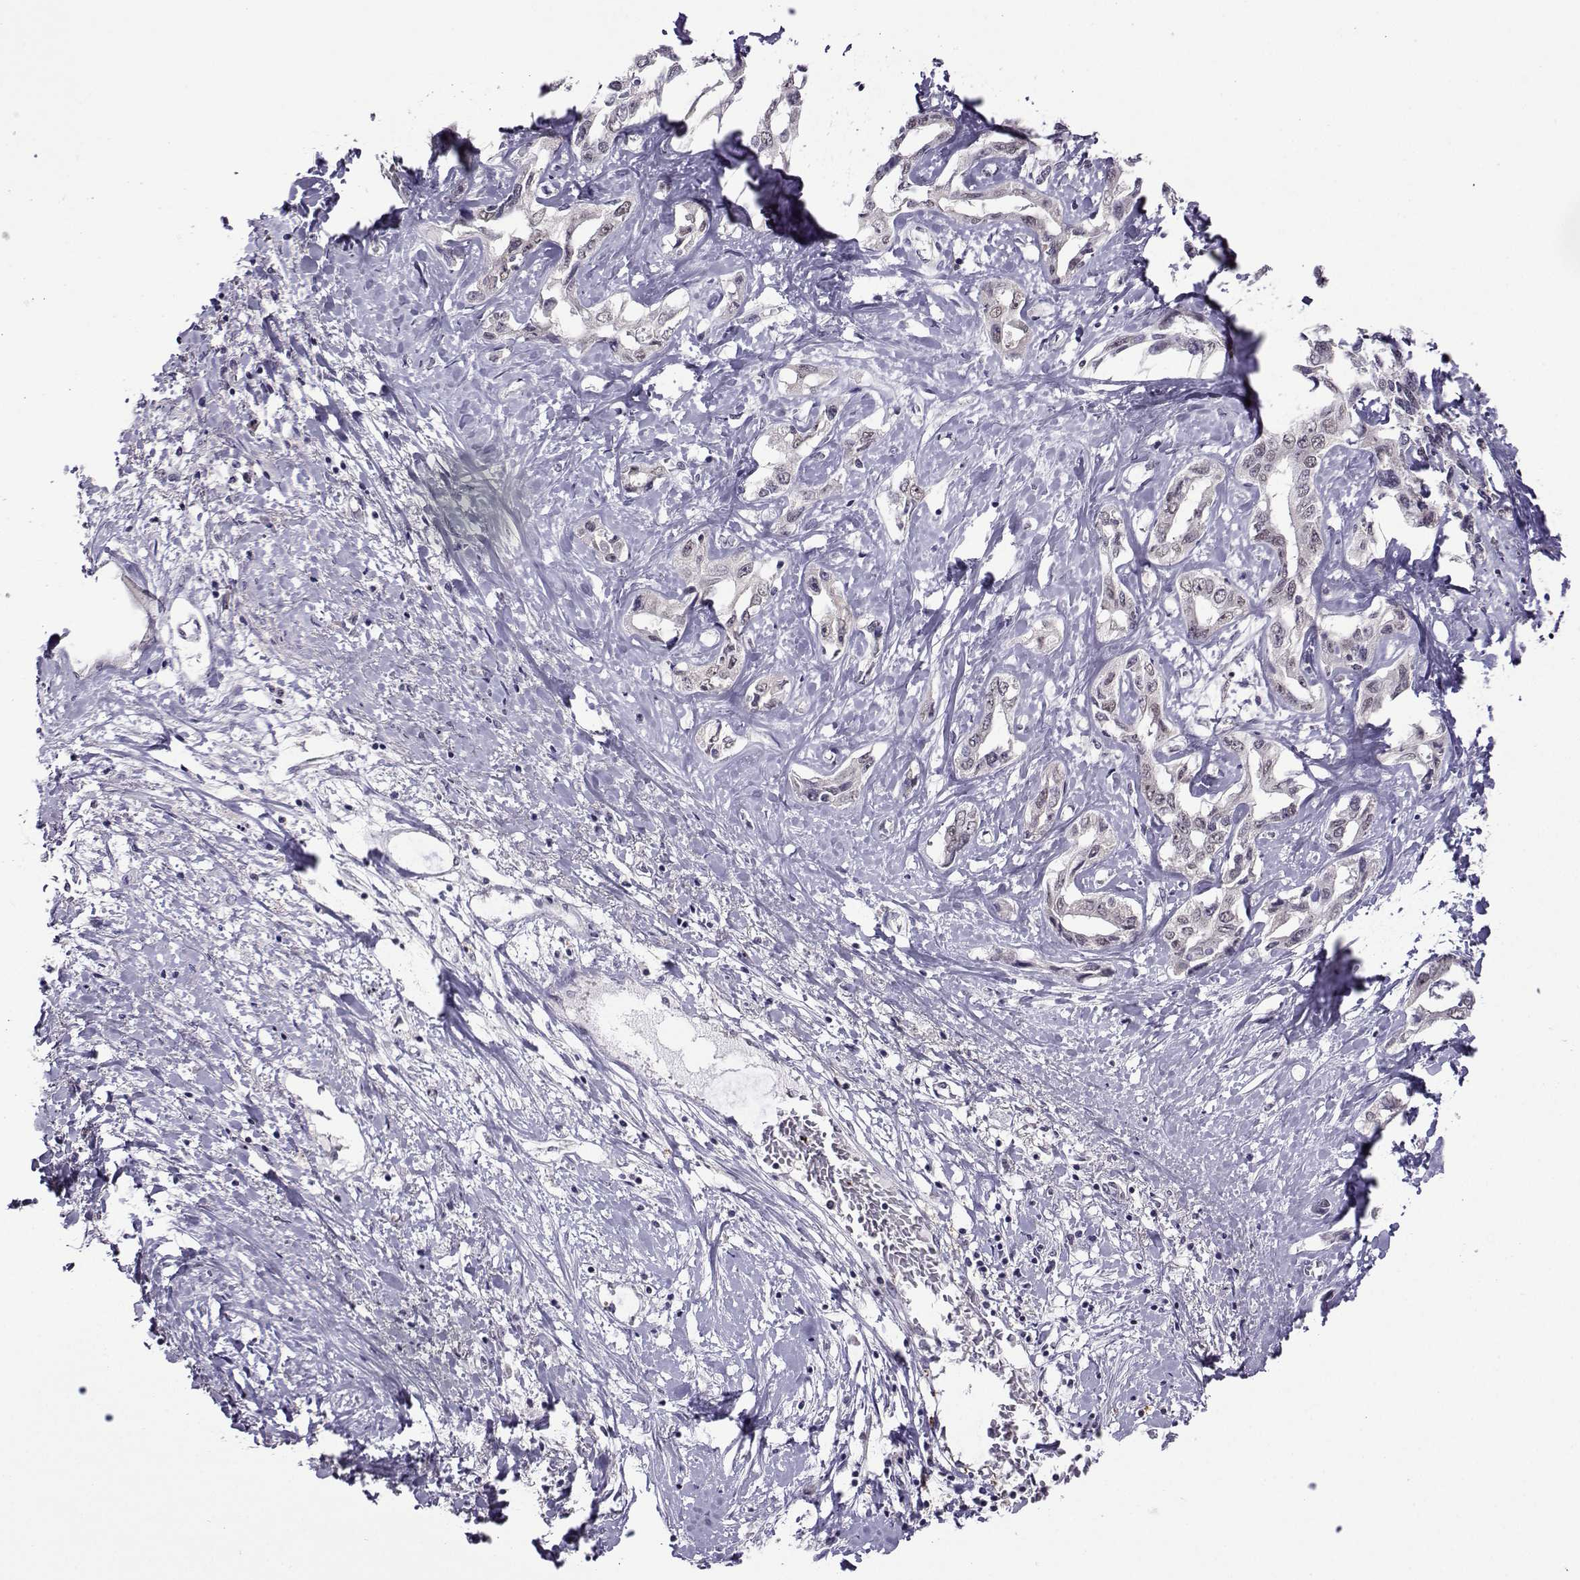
{"staining": {"intensity": "negative", "quantity": "none", "location": "none"}, "tissue": "liver cancer", "cell_type": "Tumor cells", "image_type": "cancer", "snomed": [{"axis": "morphology", "description": "Cholangiocarcinoma"}, {"axis": "topography", "description": "Liver"}], "caption": "Immunohistochemical staining of human liver cancer (cholangiocarcinoma) demonstrates no significant staining in tumor cells.", "gene": "DDX20", "patient": {"sex": "male", "age": 59}}